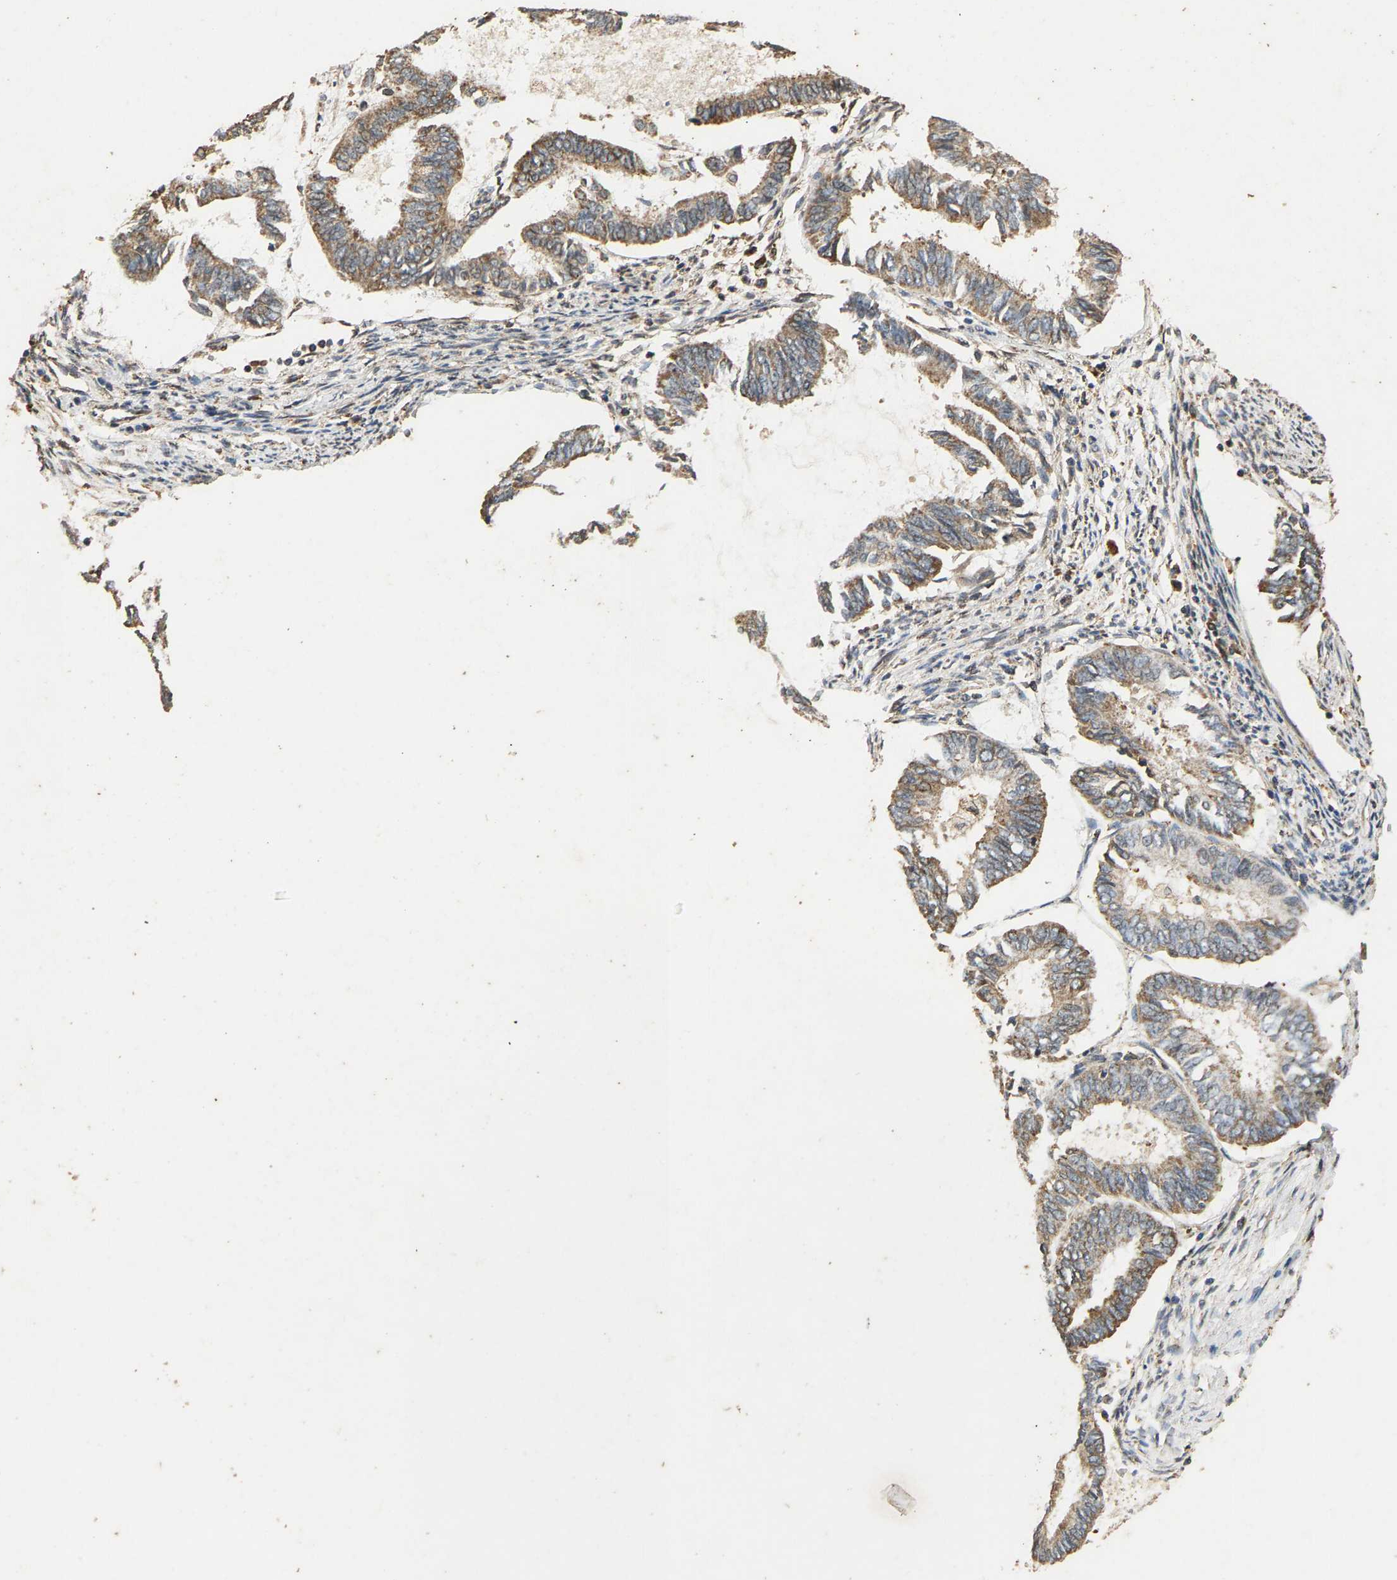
{"staining": {"intensity": "moderate", "quantity": ">75%", "location": "cytoplasmic/membranous"}, "tissue": "endometrial cancer", "cell_type": "Tumor cells", "image_type": "cancer", "snomed": [{"axis": "morphology", "description": "Adenocarcinoma, NOS"}, {"axis": "topography", "description": "Endometrium"}], "caption": "Brown immunohistochemical staining in endometrial cancer exhibits moderate cytoplasmic/membranous positivity in approximately >75% of tumor cells.", "gene": "CIDEC", "patient": {"sex": "female", "age": 86}}